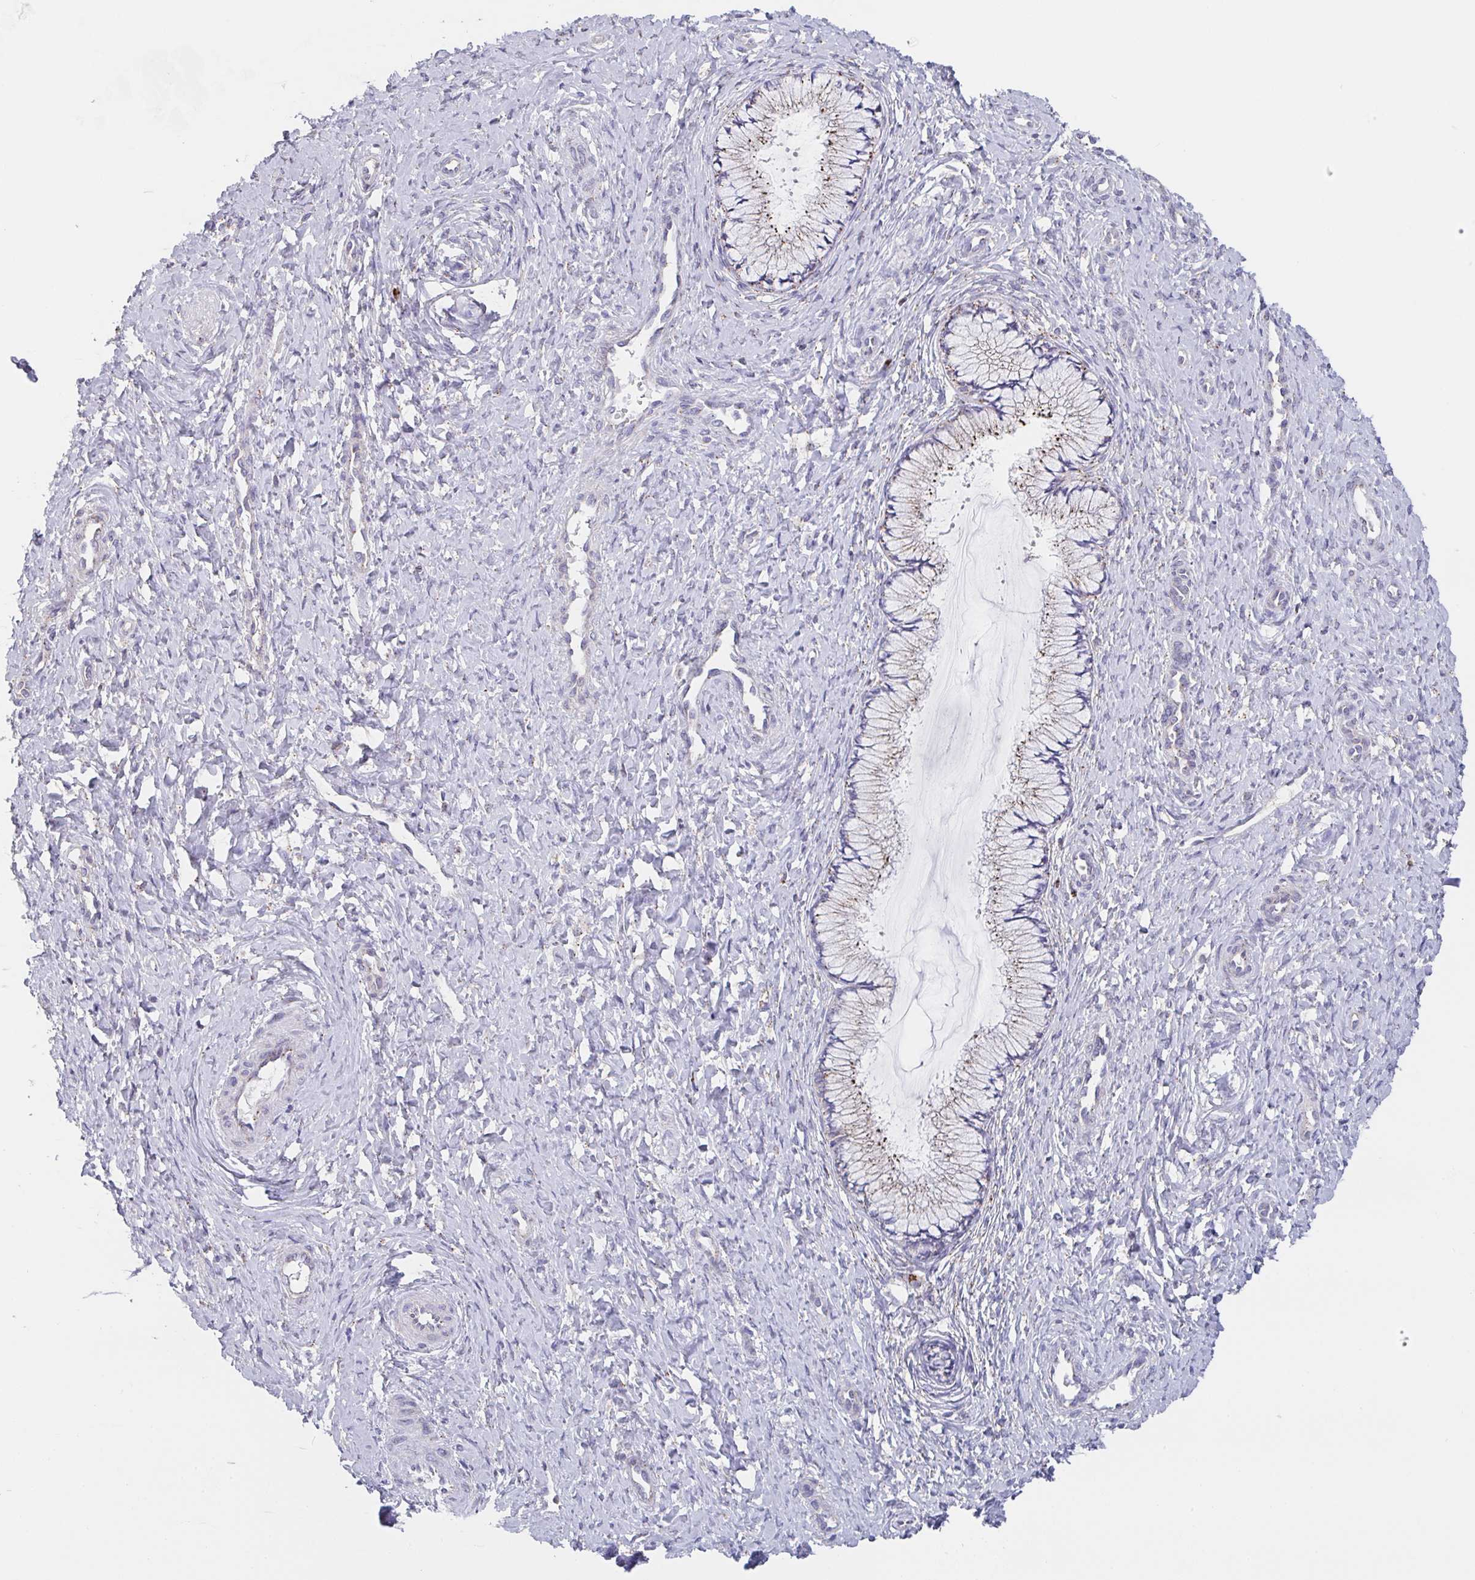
{"staining": {"intensity": "moderate", "quantity": "25%-75%", "location": "cytoplasmic/membranous"}, "tissue": "cervix", "cell_type": "Glandular cells", "image_type": "normal", "snomed": [{"axis": "morphology", "description": "Normal tissue, NOS"}, {"axis": "topography", "description": "Cervix"}], "caption": "Moderate cytoplasmic/membranous protein positivity is present in about 25%-75% of glandular cells in cervix.", "gene": "PROSER3", "patient": {"sex": "female", "age": 37}}